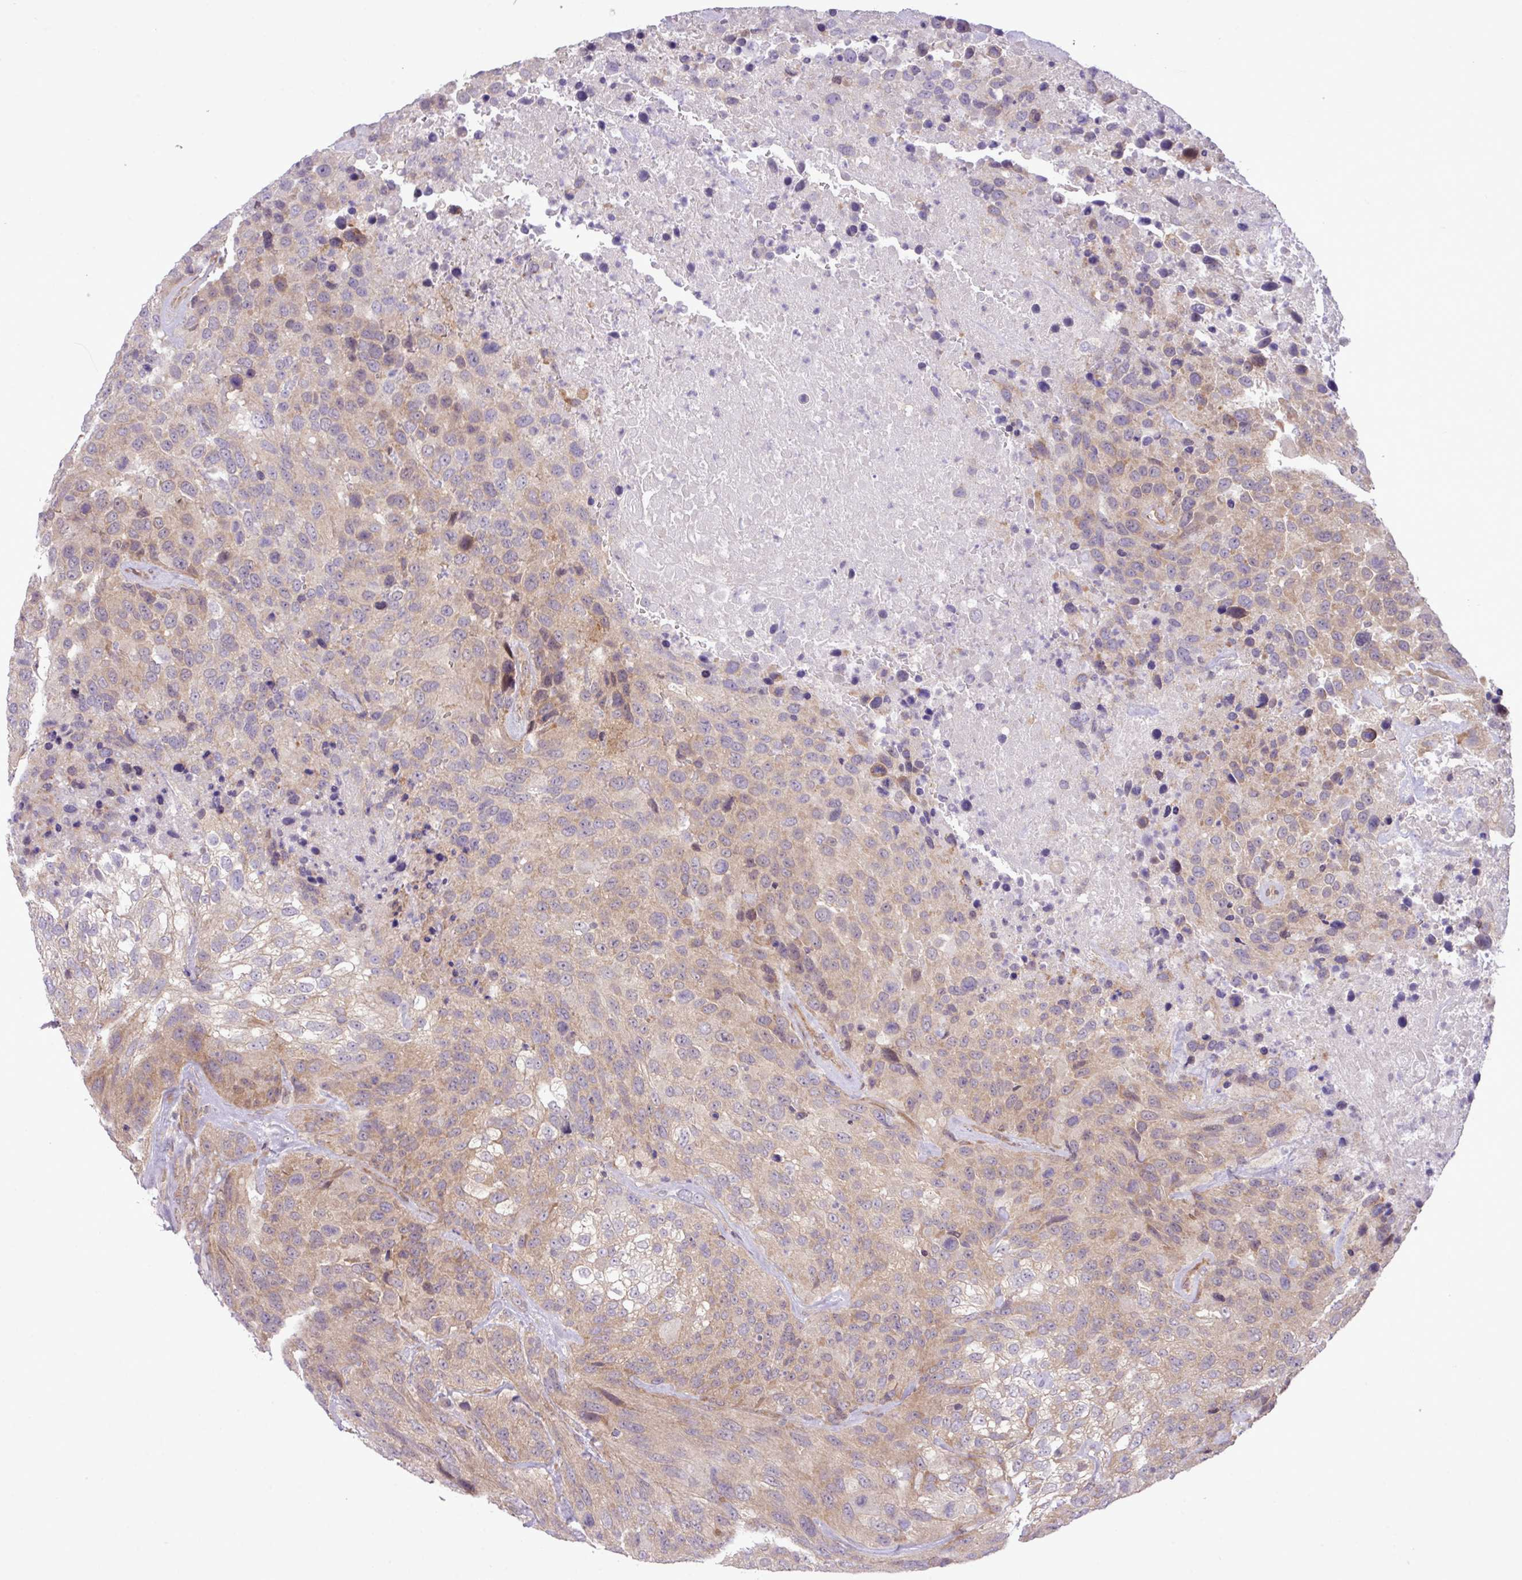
{"staining": {"intensity": "moderate", "quantity": "25%-75%", "location": "cytoplasmic/membranous"}, "tissue": "urothelial cancer", "cell_type": "Tumor cells", "image_type": "cancer", "snomed": [{"axis": "morphology", "description": "Urothelial carcinoma, High grade"}, {"axis": "topography", "description": "Urinary bladder"}], "caption": "Immunohistochemistry (IHC) micrograph of neoplastic tissue: human high-grade urothelial carcinoma stained using IHC demonstrates medium levels of moderate protein expression localized specifically in the cytoplasmic/membranous of tumor cells, appearing as a cytoplasmic/membranous brown color.", "gene": "FAM222B", "patient": {"sex": "female", "age": 70}}